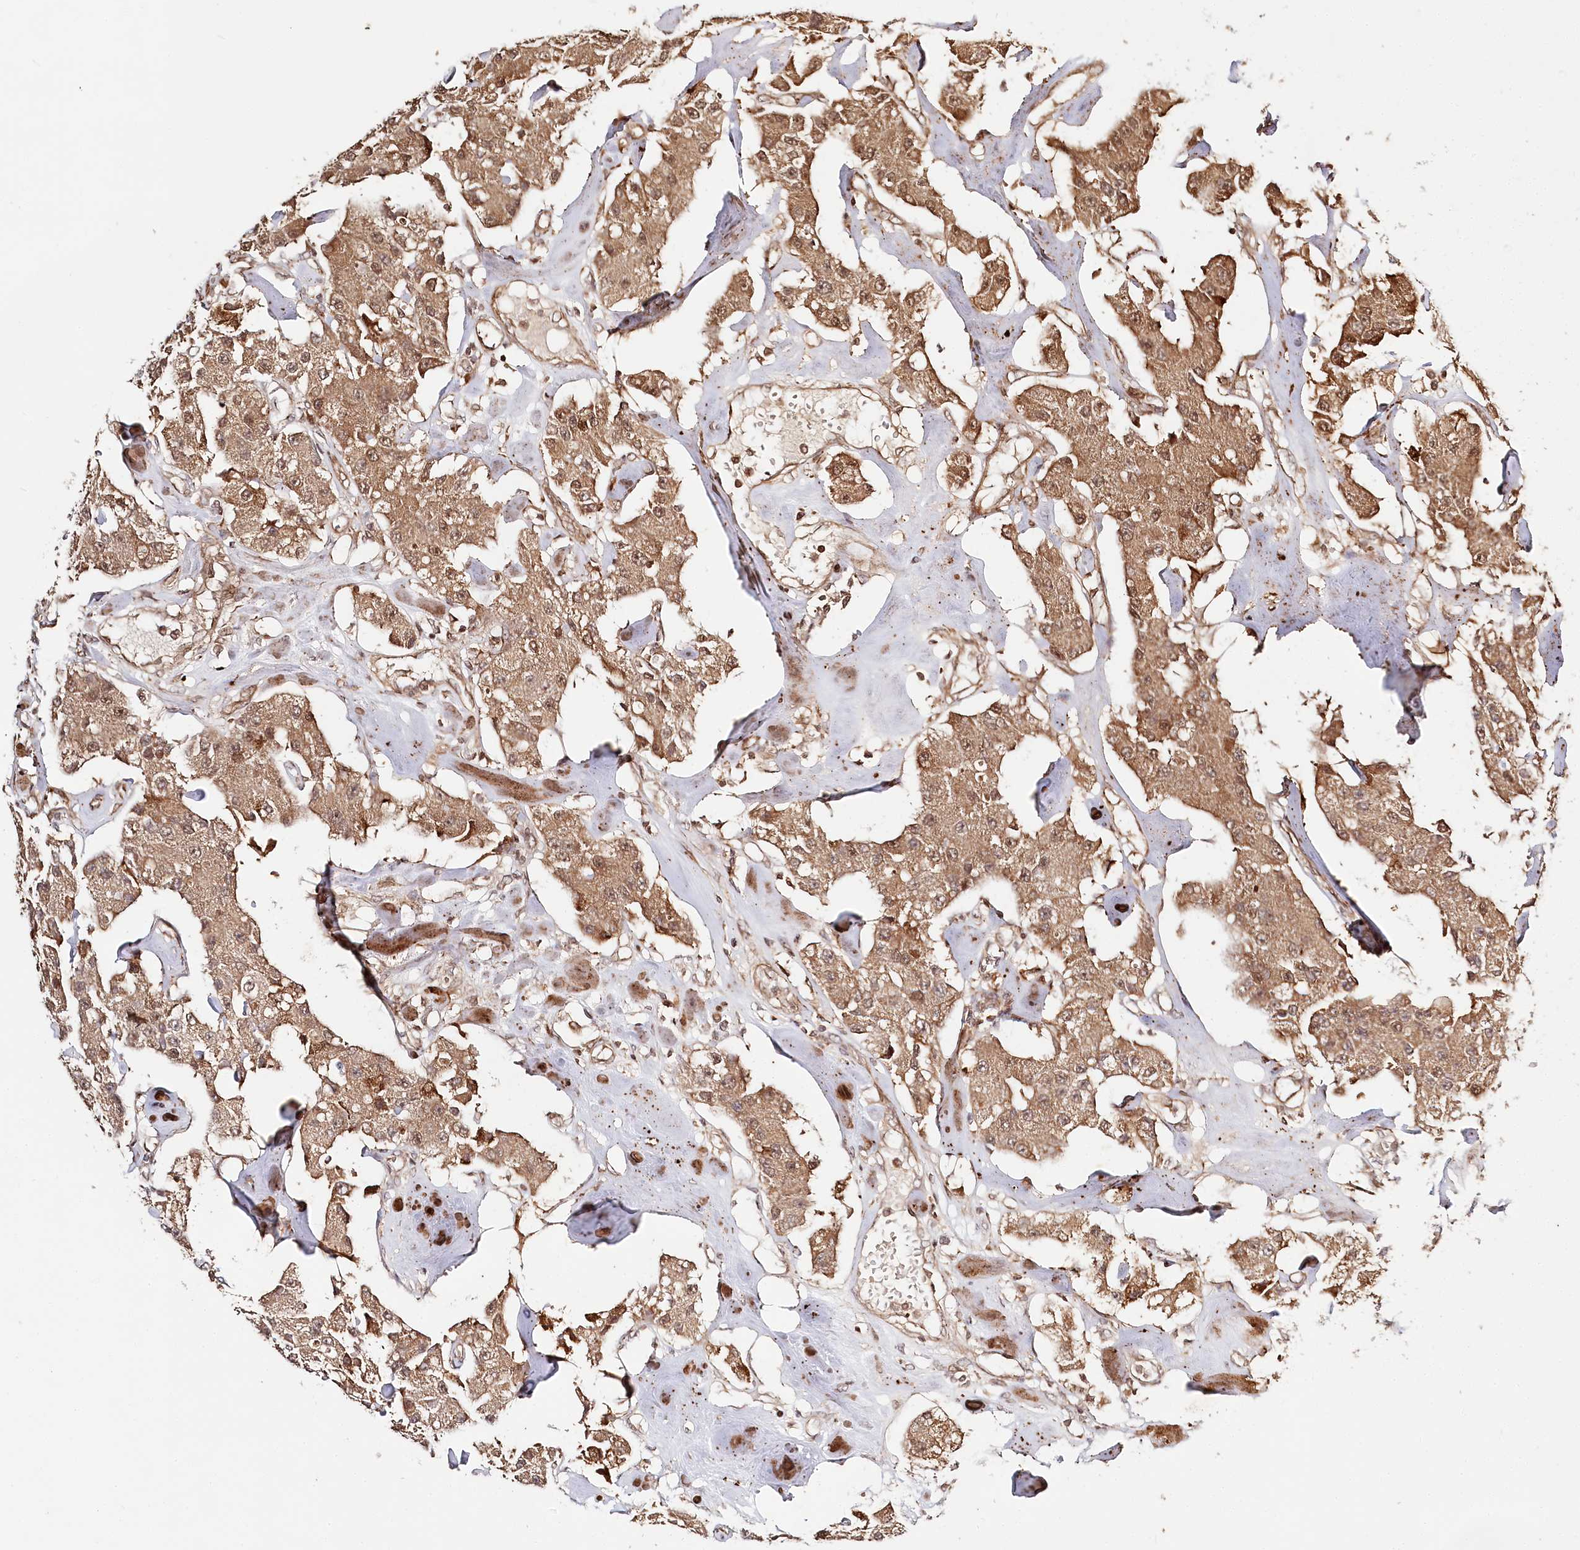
{"staining": {"intensity": "moderate", "quantity": ">75%", "location": "cytoplasmic/membranous,nuclear"}, "tissue": "carcinoid", "cell_type": "Tumor cells", "image_type": "cancer", "snomed": [{"axis": "morphology", "description": "Carcinoid, malignant, NOS"}, {"axis": "topography", "description": "Pancreas"}], "caption": "Immunohistochemical staining of human malignant carcinoid reveals medium levels of moderate cytoplasmic/membranous and nuclear protein positivity in about >75% of tumor cells.", "gene": "ULK2", "patient": {"sex": "male", "age": 41}}